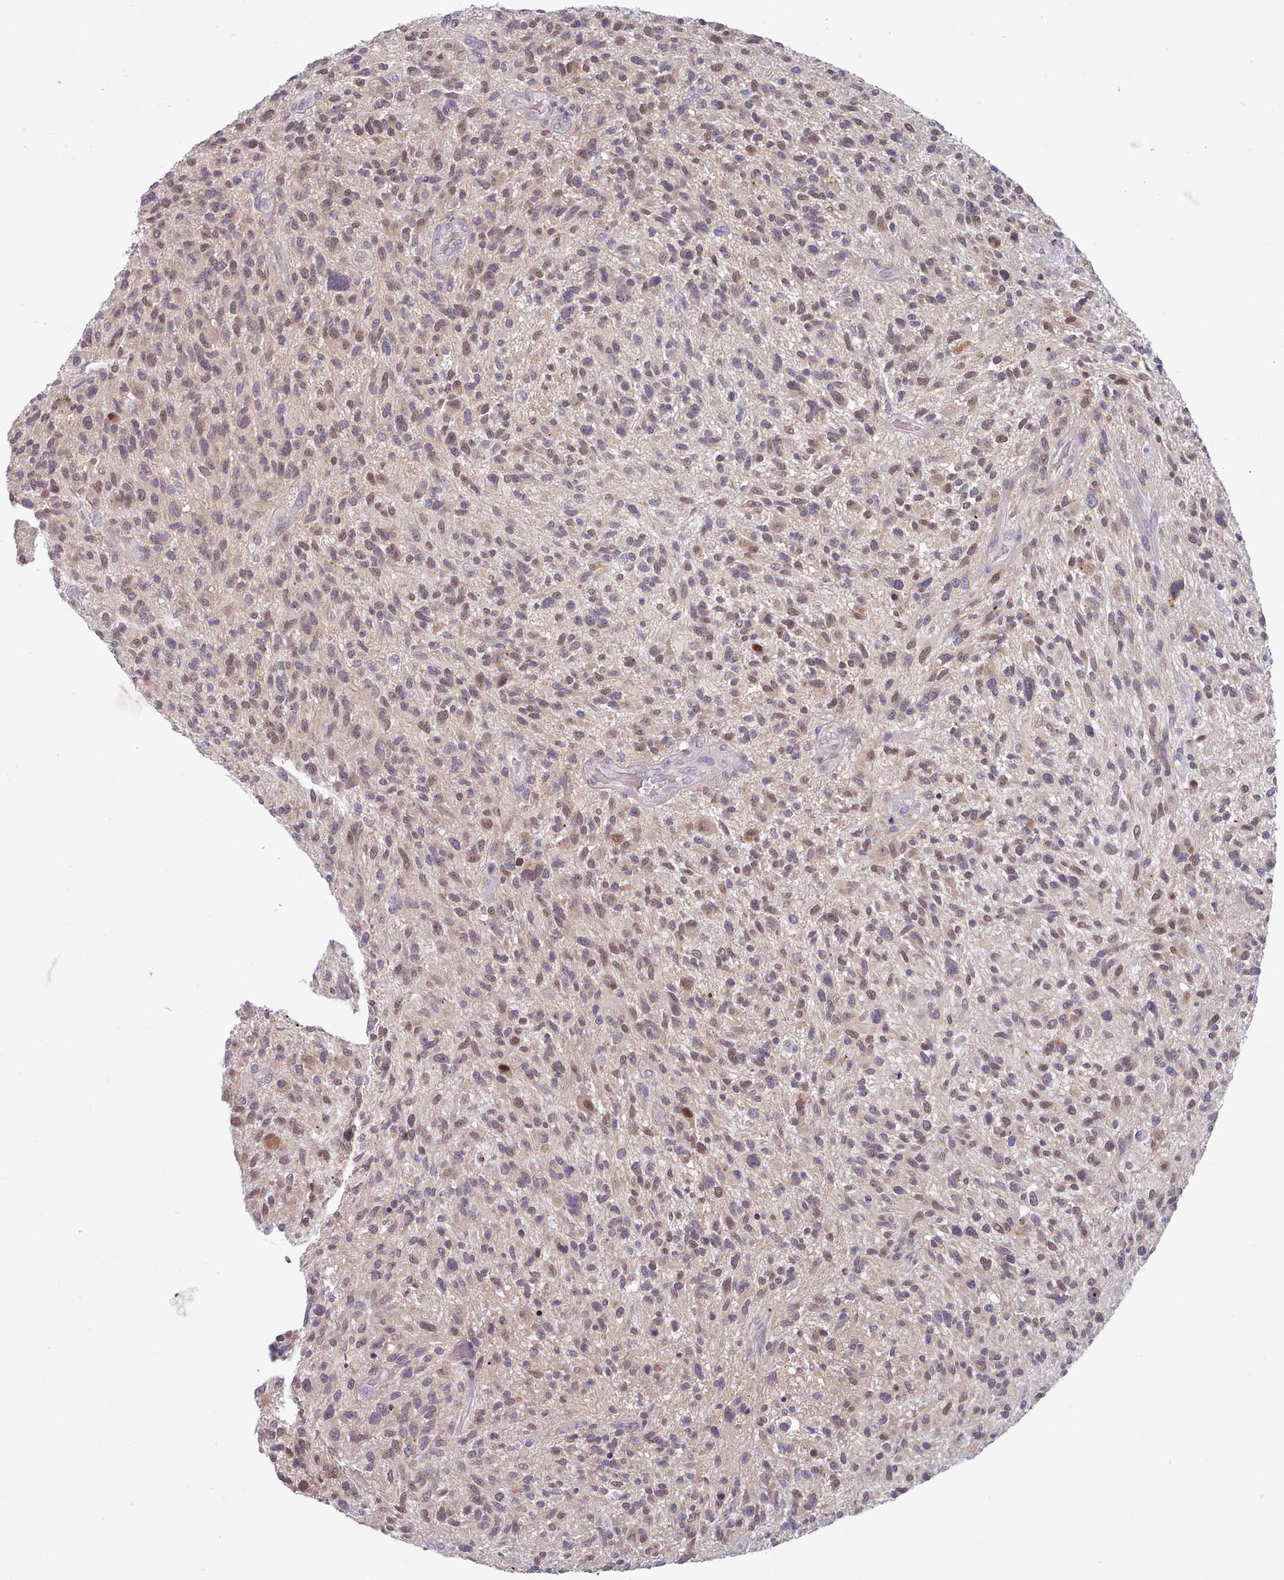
{"staining": {"intensity": "moderate", "quantity": "25%-75%", "location": "cytoplasmic/membranous,nuclear"}, "tissue": "glioma", "cell_type": "Tumor cells", "image_type": "cancer", "snomed": [{"axis": "morphology", "description": "Glioma, malignant, High grade"}, {"axis": "topography", "description": "Brain"}], "caption": "IHC of human malignant glioma (high-grade) demonstrates medium levels of moderate cytoplasmic/membranous and nuclear staining in about 25%-75% of tumor cells.", "gene": "CLNS1A", "patient": {"sex": "male", "age": 47}}